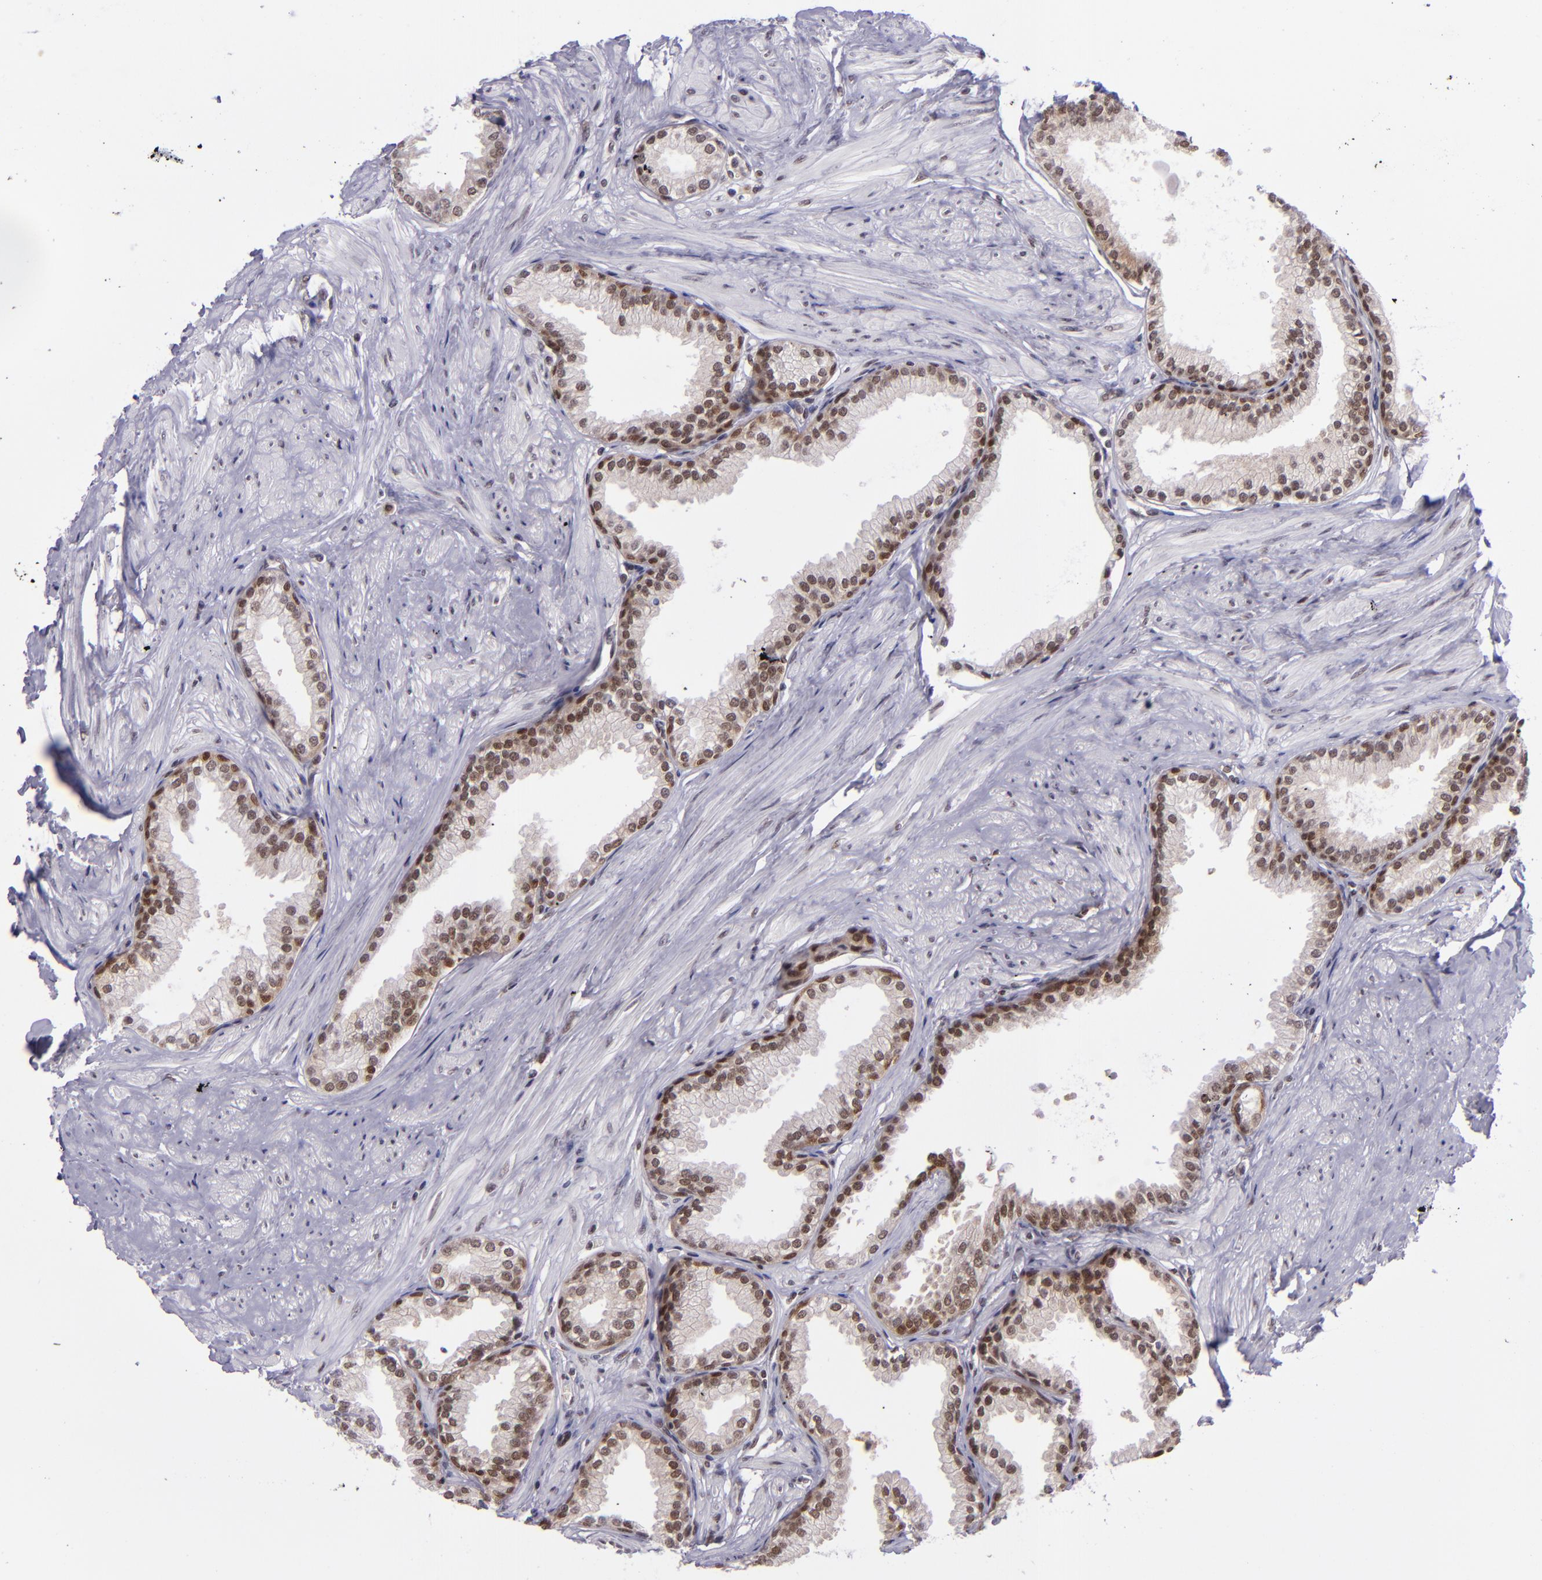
{"staining": {"intensity": "strong", "quantity": ">75%", "location": "cytoplasmic/membranous,nuclear"}, "tissue": "prostate", "cell_type": "Glandular cells", "image_type": "normal", "snomed": [{"axis": "morphology", "description": "Normal tissue, NOS"}, {"axis": "topography", "description": "Prostate"}], "caption": "Approximately >75% of glandular cells in normal human prostate demonstrate strong cytoplasmic/membranous,nuclear protein expression as visualized by brown immunohistochemical staining.", "gene": "BAG1", "patient": {"sex": "male", "age": 64}}